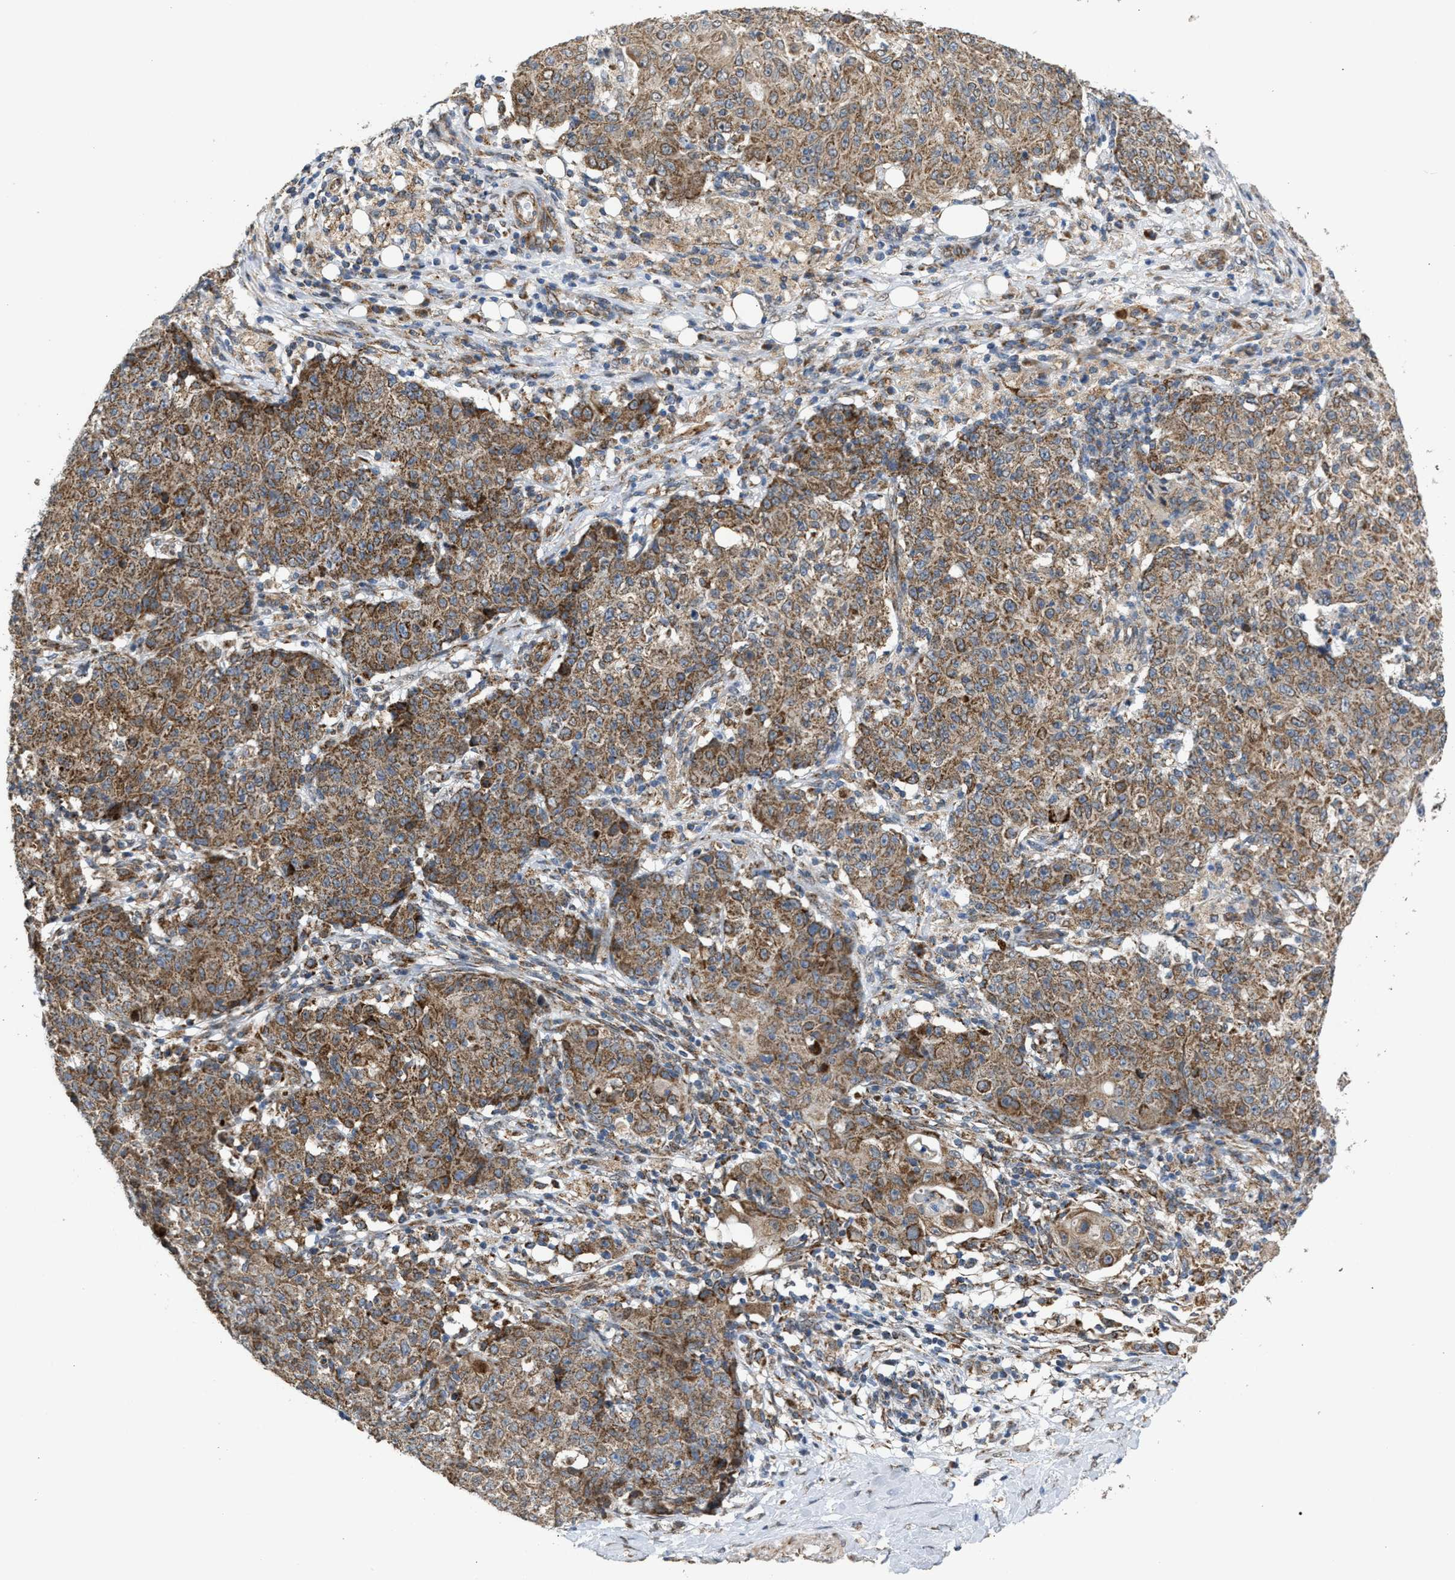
{"staining": {"intensity": "moderate", "quantity": ">75%", "location": "cytoplasmic/membranous"}, "tissue": "ovarian cancer", "cell_type": "Tumor cells", "image_type": "cancer", "snomed": [{"axis": "morphology", "description": "Carcinoma, endometroid"}, {"axis": "topography", "description": "Ovary"}], "caption": "This histopathology image reveals immunohistochemistry (IHC) staining of ovarian cancer (endometroid carcinoma), with medium moderate cytoplasmic/membranous positivity in approximately >75% of tumor cells.", "gene": "TACO1", "patient": {"sex": "female", "age": 42}}